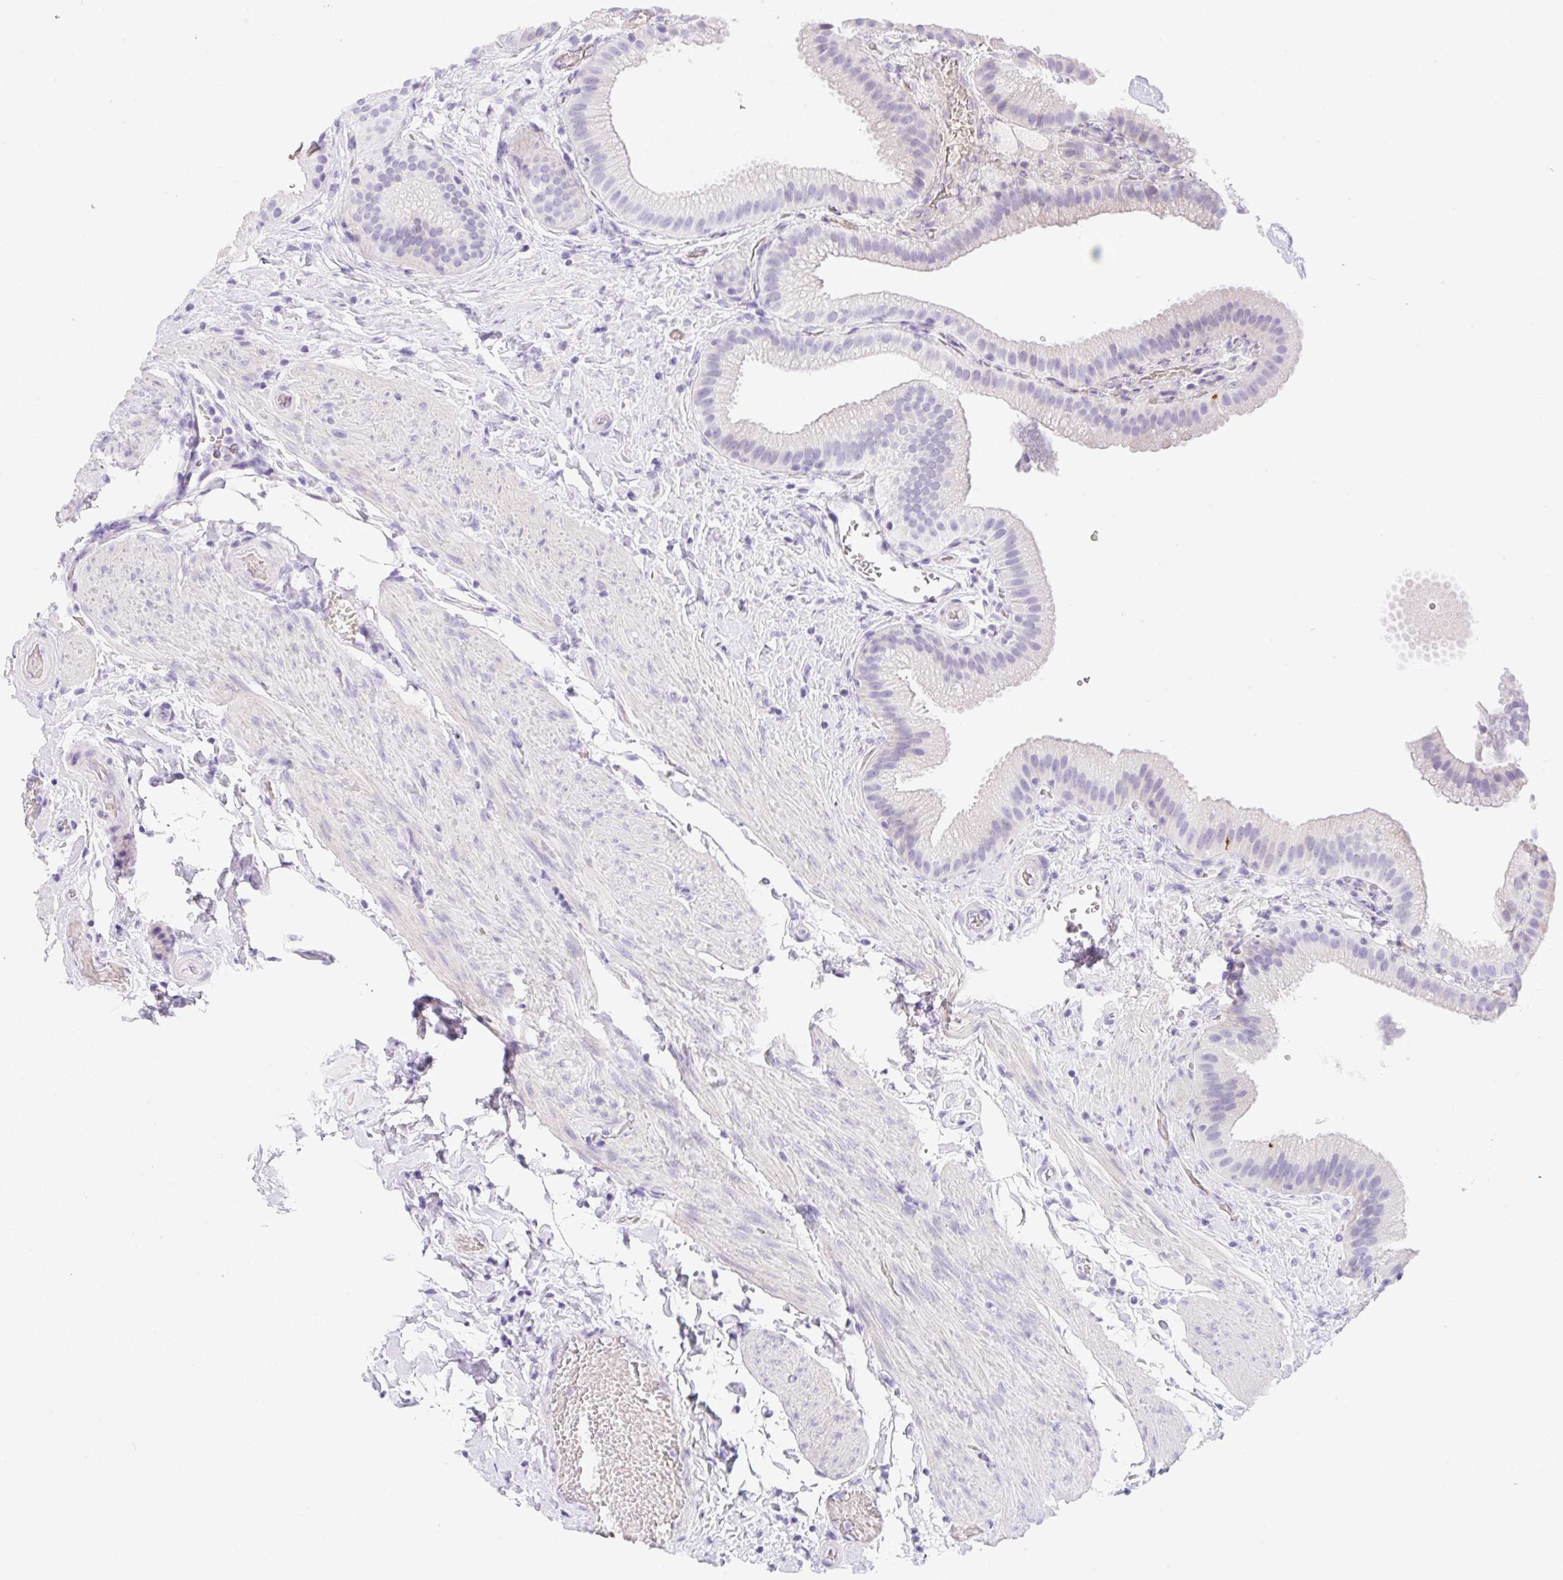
{"staining": {"intensity": "negative", "quantity": "none", "location": "none"}, "tissue": "gallbladder", "cell_type": "Glandular cells", "image_type": "normal", "snomed": [{"axis": "morphology", "description": "Normal tissue, NOS"}, {"axis": "topography", "description": "Gallbladder"}], "caption": "A photomicrograph of gallbladder stained for a protein displays no brown staining in glandular cells.", "gene": "KLK8", "patient": {"sex": "female", "age": 63}}